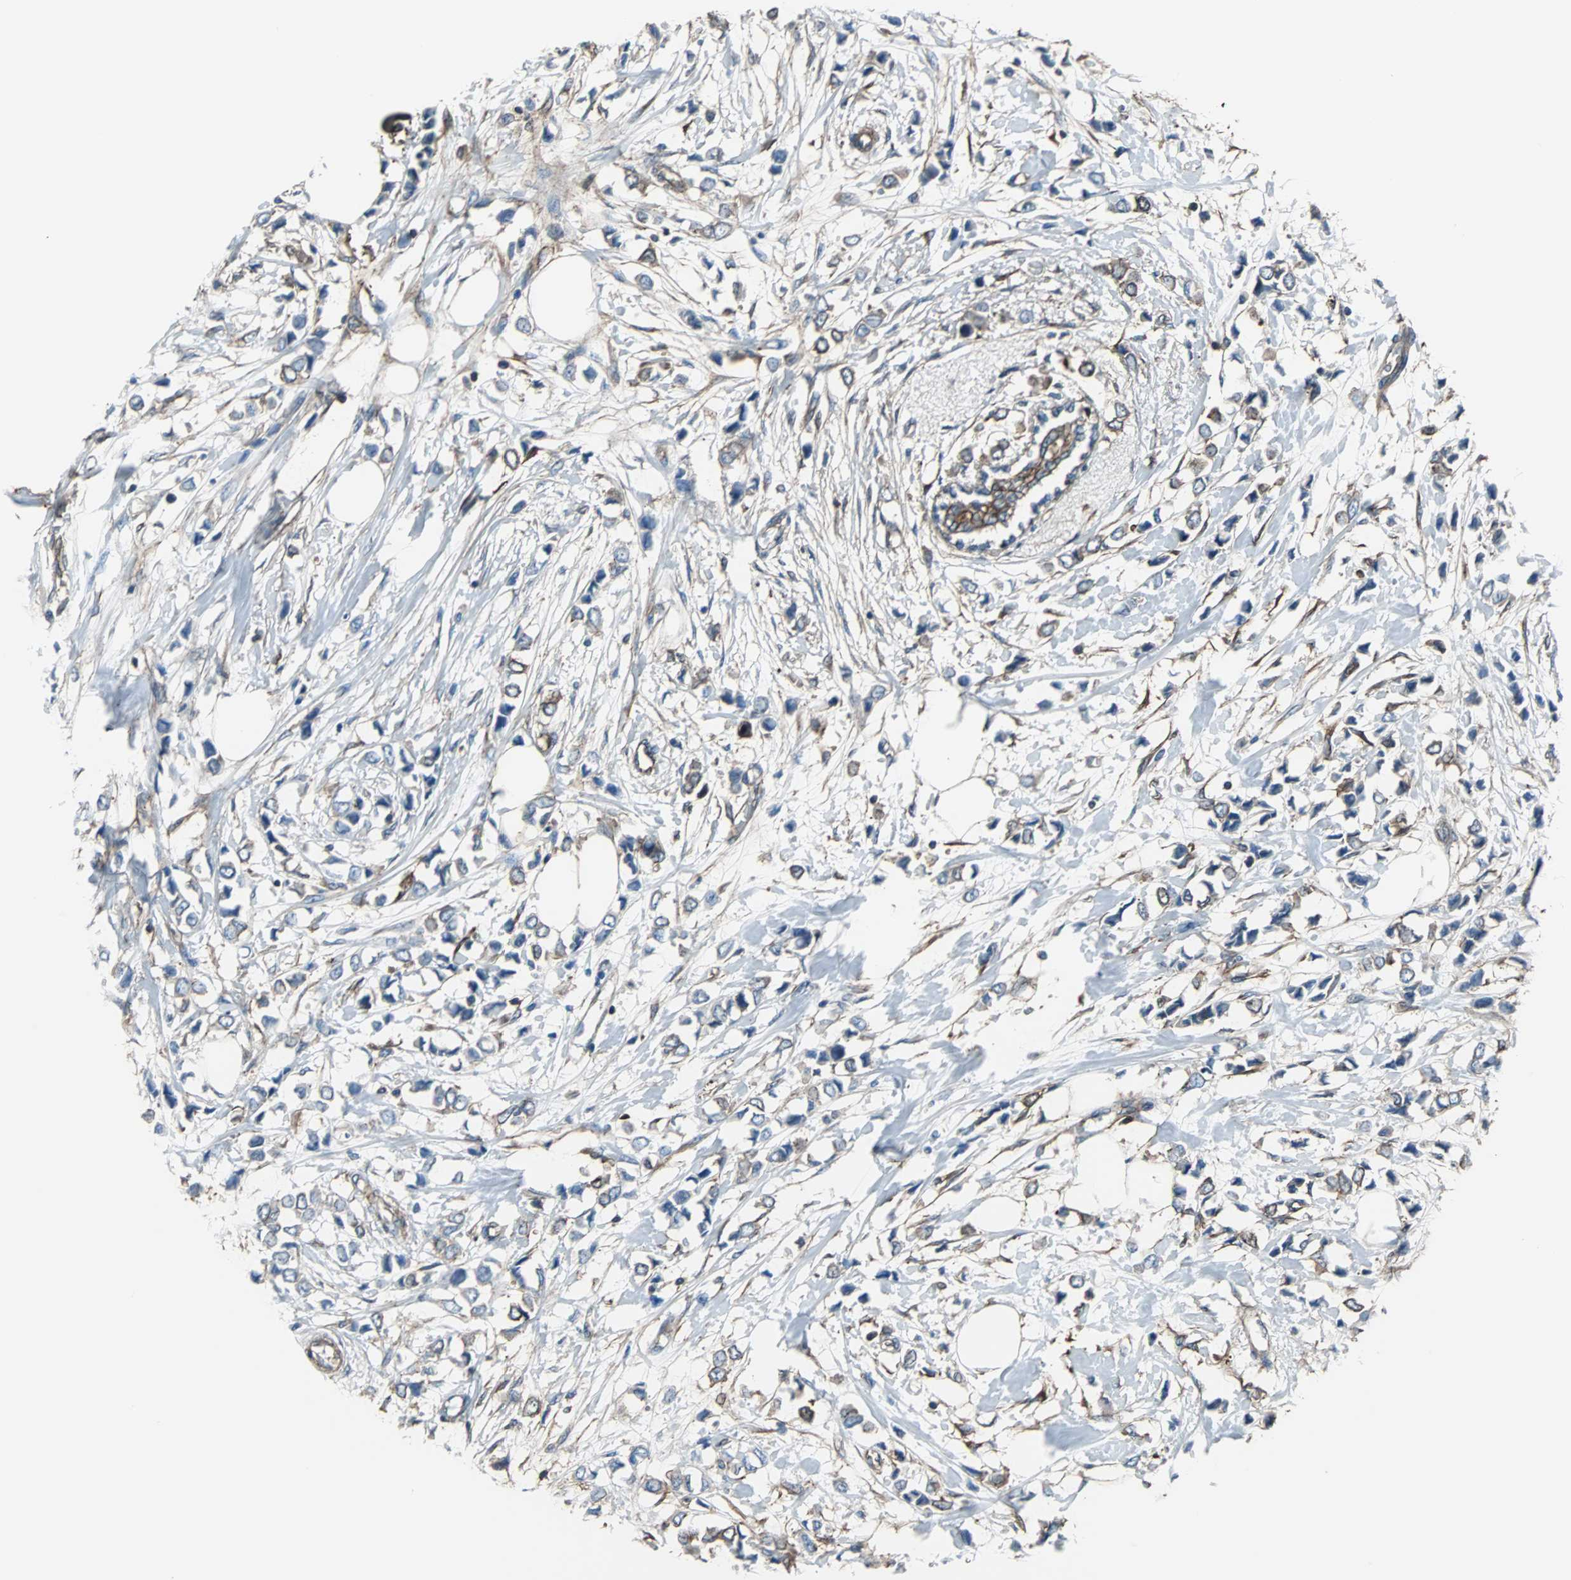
{"staining": {"intensity": "moderate", "quantity": "25%-75%", "location": "cytoplasmic/membranous"}, "tissue": "breast cancer", "cell_type": "Tumor cells", "image_type": "cancer", "snomed": [{"axis": "morphology", "description": "Lobular carcinoma"}, {"axis": "topography", "description": "Breast"}], "caption": "Immunohistochemical staining of human breast cancer shows medium levels of moderate cytoplasmic/membranous positivity in approximately 25%-75% of tumor cells.", "gene": "ACTN1", "patient": {"sex": "female", "age": 51}}